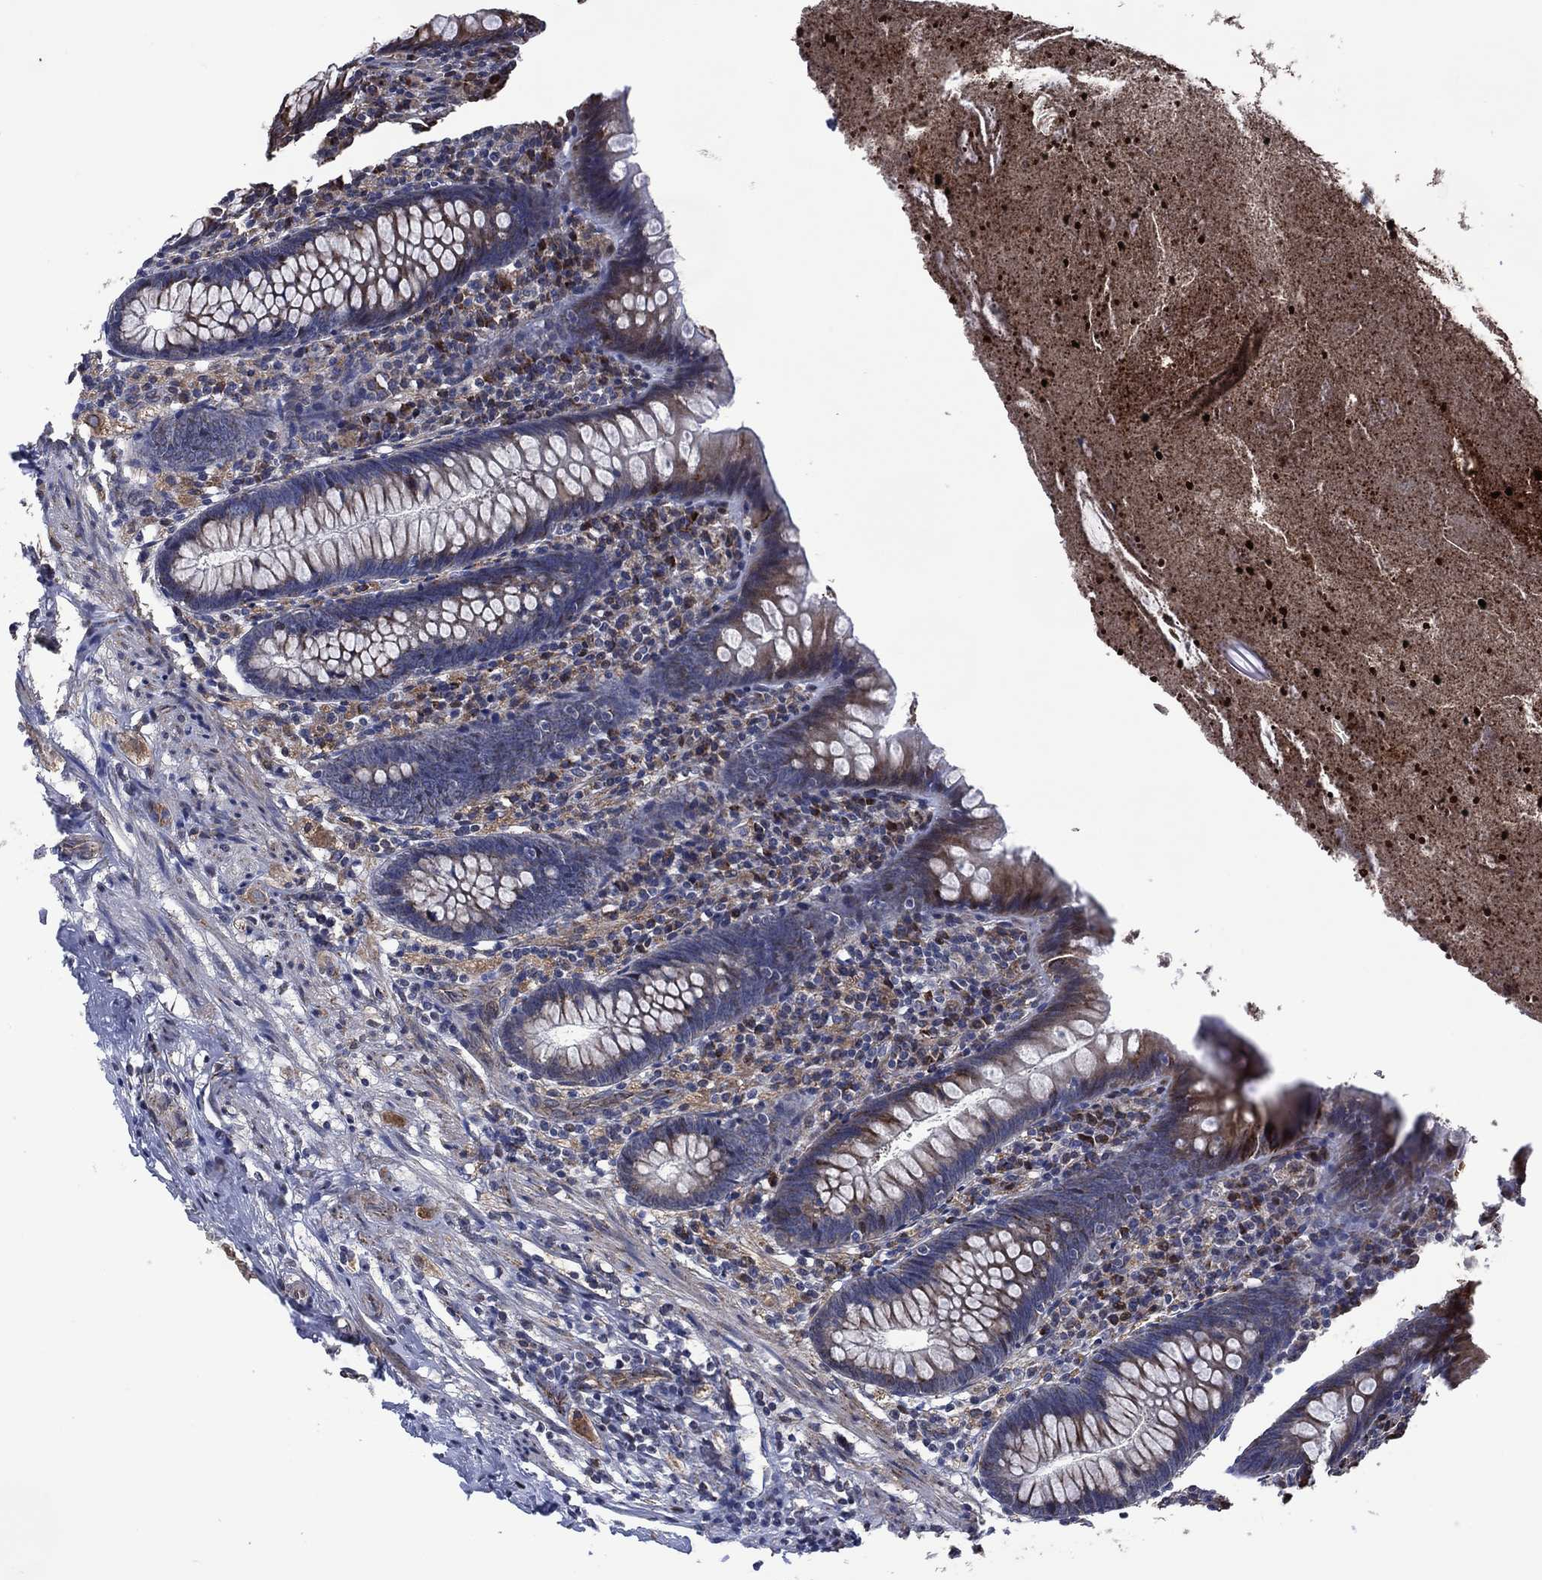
{"staining": {"intensity": "moderate", "quantity": "25%-75%", "location": "cytoplasmic/membranous"}, "tissue": "appendix", "cell_type": "Glandular cells", "image_type": "normal", "snomed": [{"axis": "morphology", "description": "Normal tissue, NOS"}, {"axis": "topography", "description": "Appendix"}], "caption": "Protein analysis of unremarkable appendix shows moderate cytoplasmic/membranous positivity in about 25%-75% of glandular cells. (DAB = brown stain, brightfield microscopy at high magnification).", "gene": "HTD2", "patient": {"sex": "male", "age": 47}}